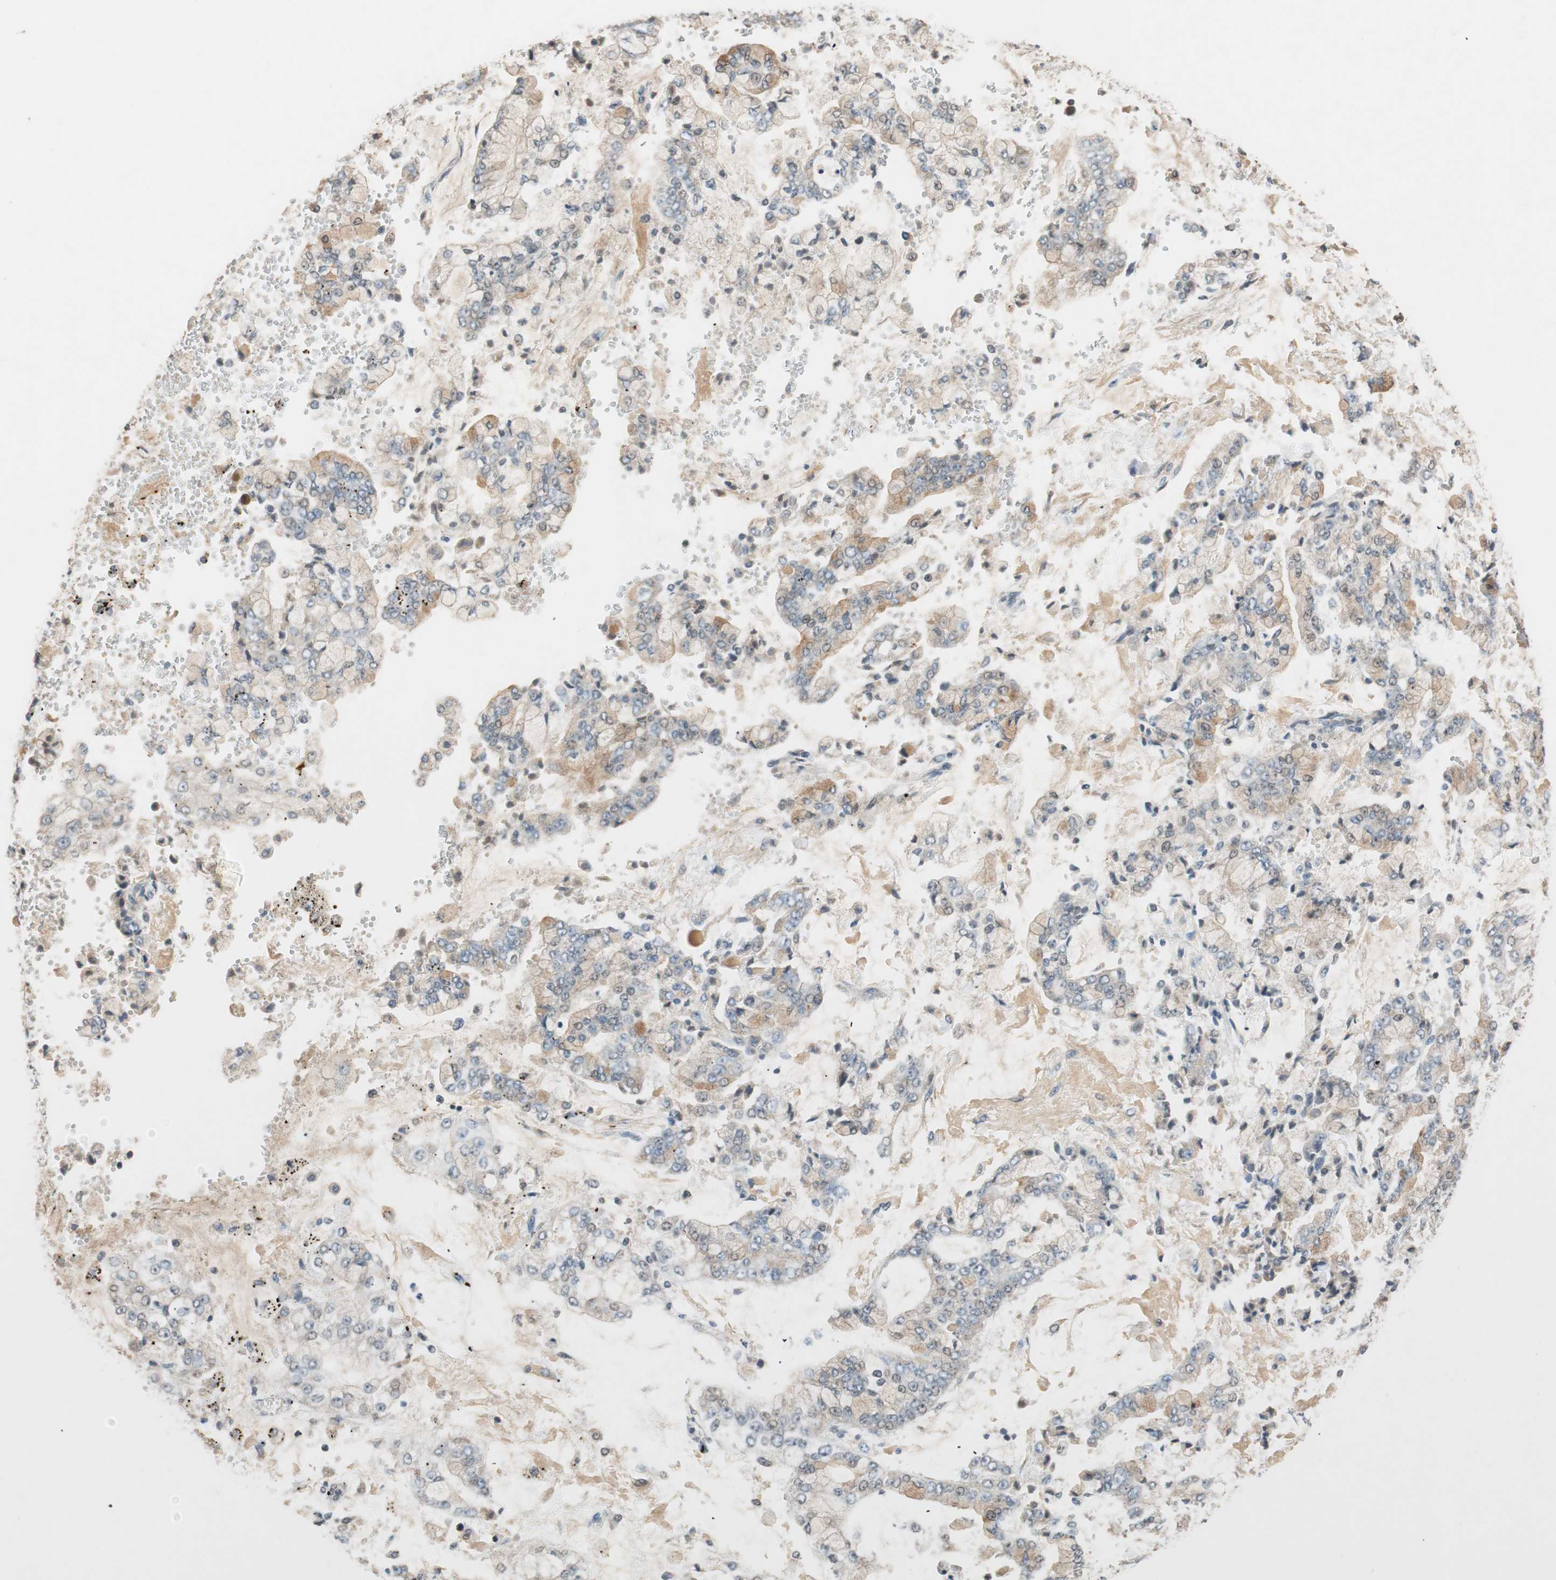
{"staining": {"intensity": "moderate", "quantity": "<25%", "location": "cytoplasmic/membranous"}, "tissue": "stomach cancer", "cell_type": "Tumor cells", "image_type": "cancer", "snomed": [{"axis": "morphology", "description": "Adenocarcinoma, NOS"}, {"axis": "topography", "description": "Stomach"}], "caption": "DAB immunohistochemical staining of adenocarcinoma (stomach) exhibits moderate cytoplasmic/membranous protein positivity in about <25% of tumor cells.", "gene": "GLB1", "patient": {"sex": "male", "age": 76}}